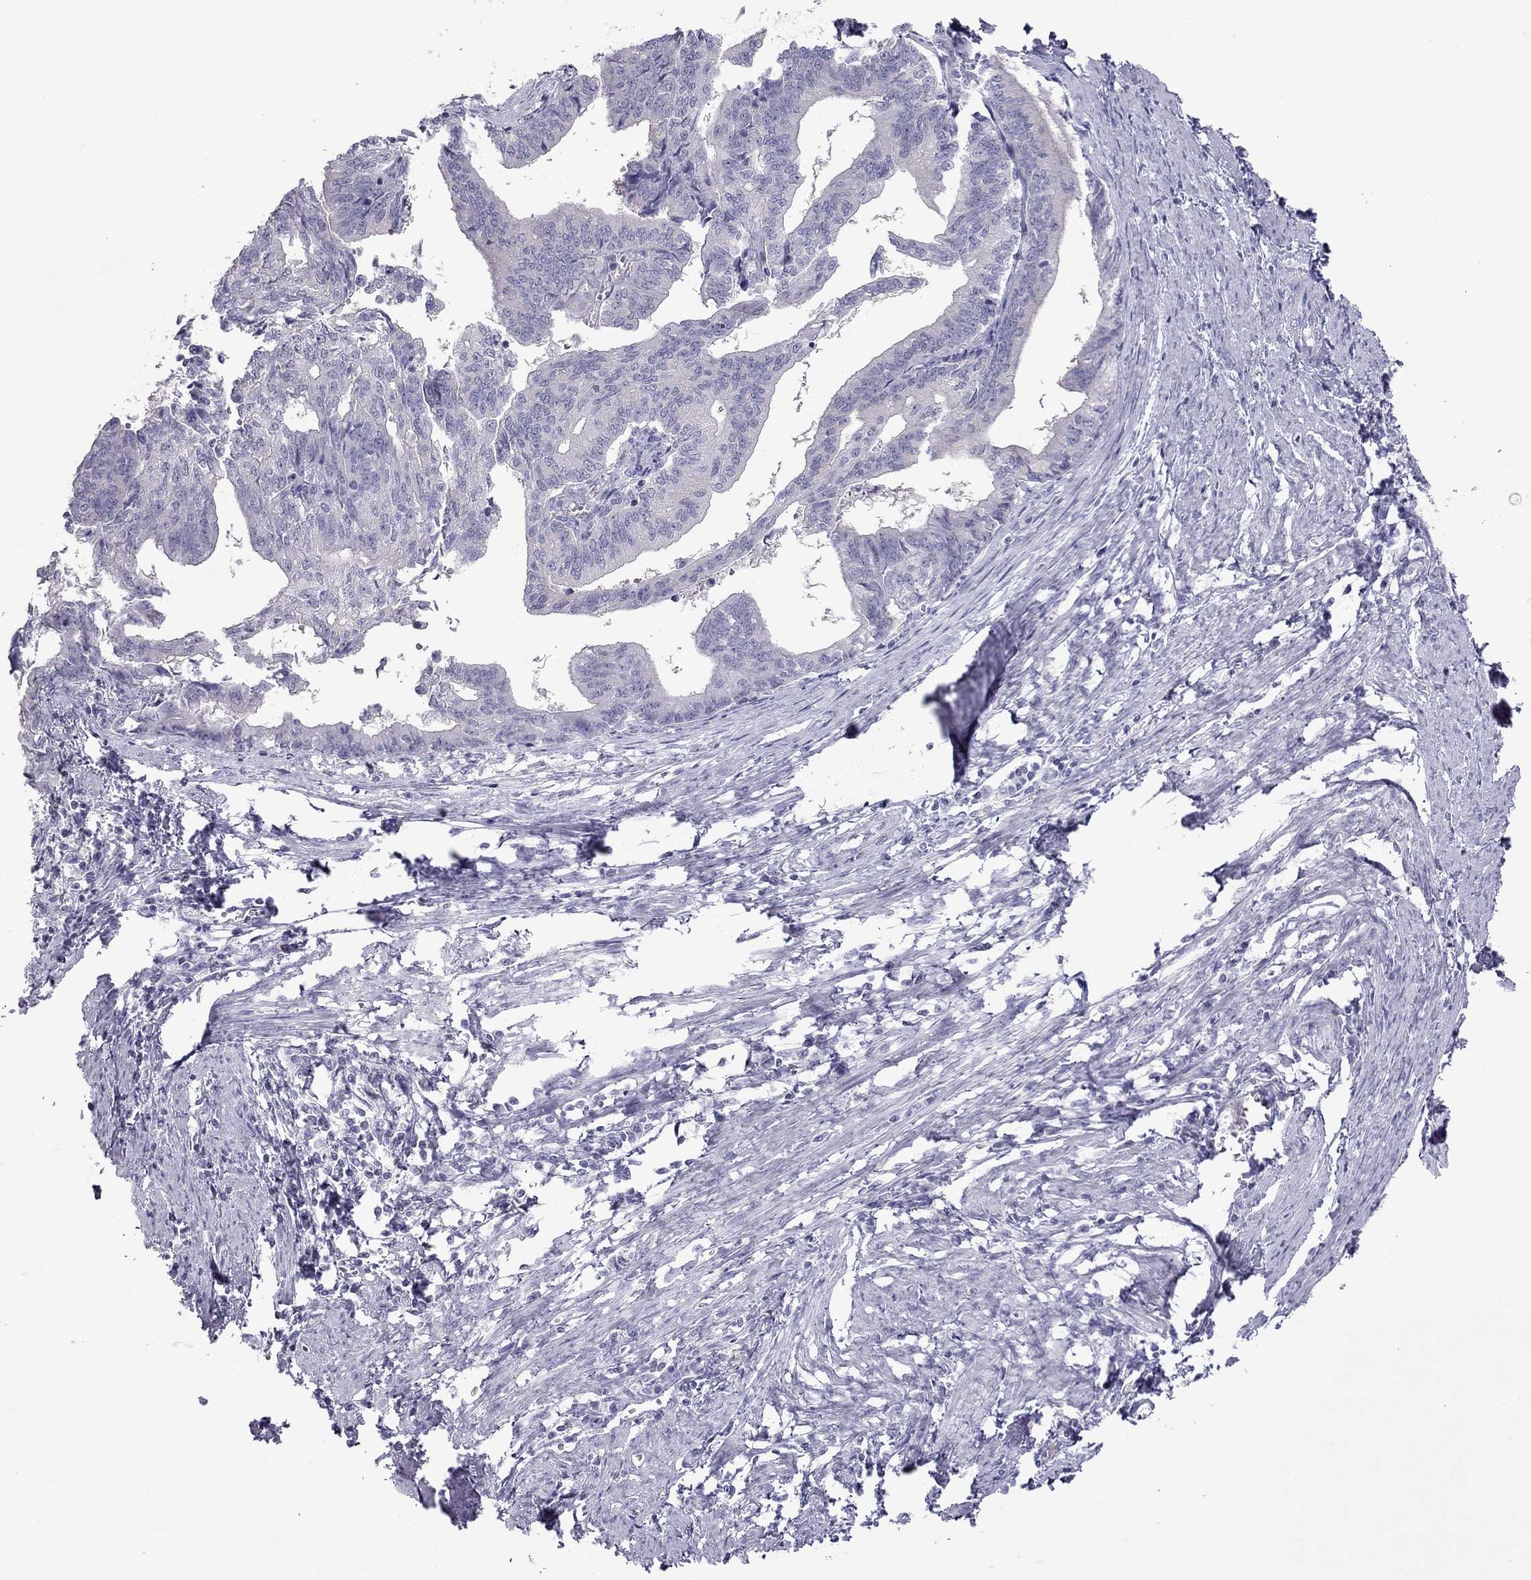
{"staining": {"intensity": "negative", "quantity": "none", "location": "none"}, "tissue": "endometrial cancer", "cell_type": "Tumor cells", "image_type": "cancer", "snomed": [{"axis": "morphology", "description": "Adenocarcinoma, NOS"}, {"axis": "topography", "description": "Endometrium"}], "caption": "Tumor cells are negative for protein expression in human endometrial cancer (adenocarcinoma). The staining was performed using DAB (3,3'-diaminobenzidine) to visualize the protein expression in brown, while the nuclei were stained in blue with hematoxylin (Magnification: 20x).", "gene": "TEX14", "patient": {"sex": "female", "age": 65}}